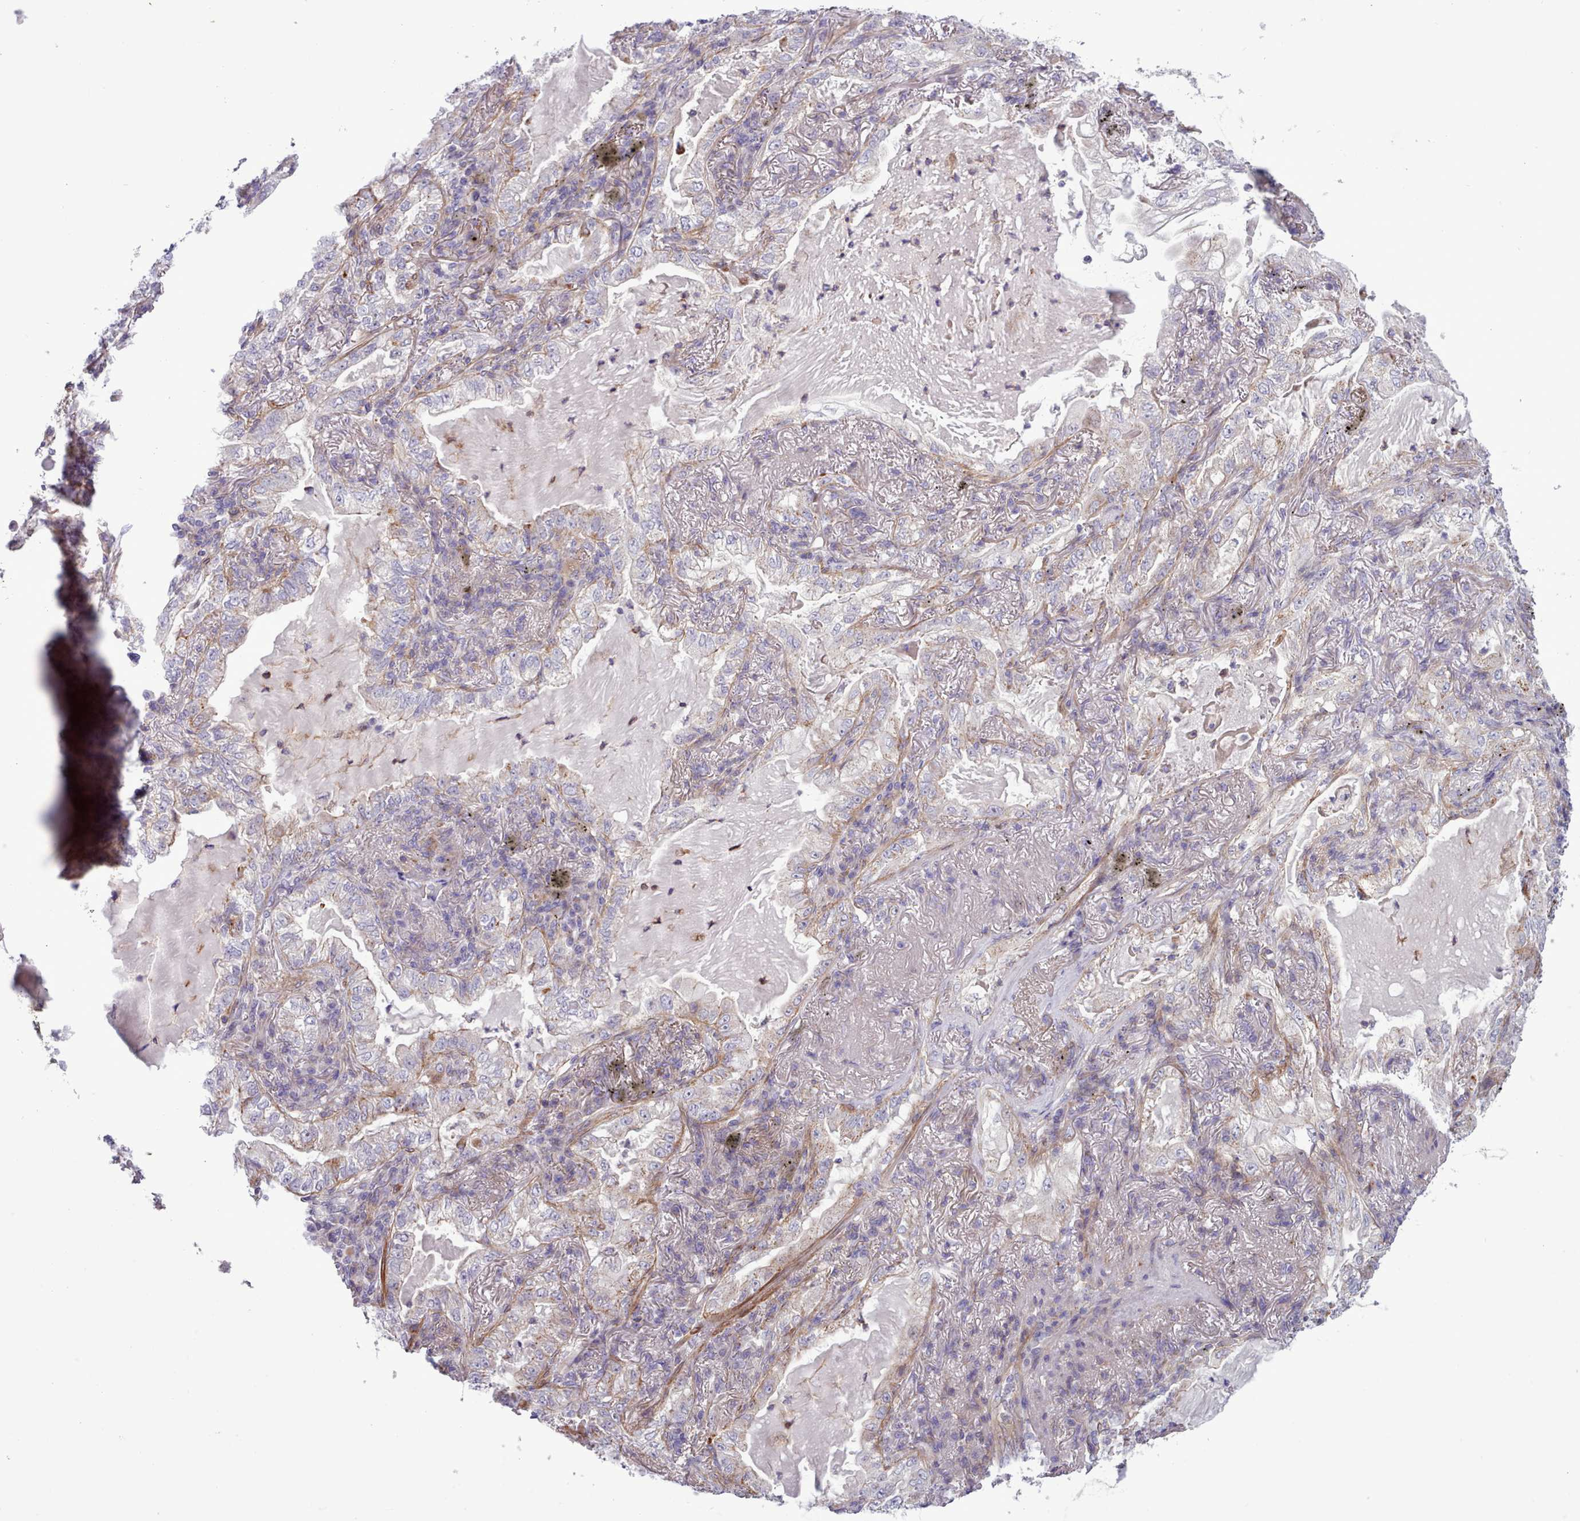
{"staining": {"intensity": "negative", "quantity": "none", "location": "none"}, "tissue": "lung cancer", "cell_type": "Tumor cells", "image_type": "cancer", "snomed": [{"axis": "morphology", "description": "Adenocarcinoma, NOS"}, {"axis": "topography", "description": "Lung"}], "caption": "This is an IHC histopathology image of lung adenocarcinoma. There is no positivity in tumor cells.", "gene": "TENT4B", "patient": {"sex": "female", "age": 73}}